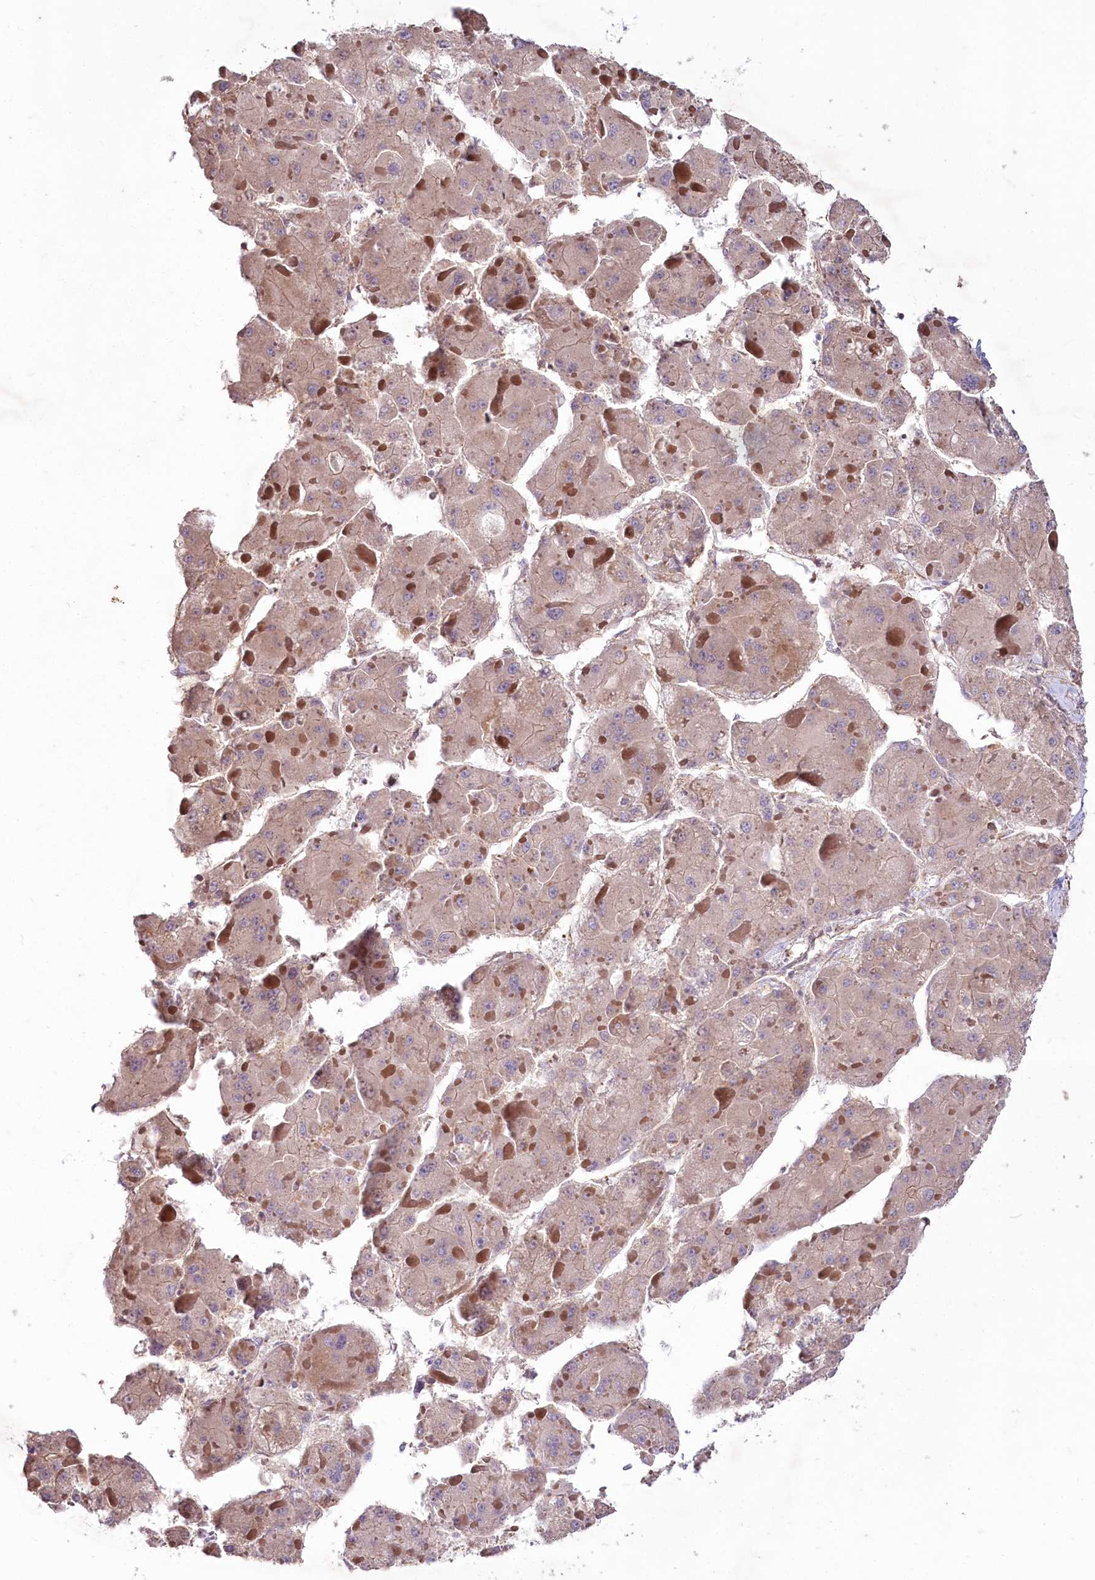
{"staining": {"intensity": "negative", "quantity": "none", "location": "none"}, "tissue": "liver cancer", "cell_type": "Tumor cells", "image_type": "cancer", "snomed": [{"axis": "morphology", "description": "Carcinoma, Hepatocellular, NOS"}, {"axis": "topography", "description": "Liver"}], "caption": "Tumor cells are negative for brown protein staining in liver cancer.", "gene": "SH3TC1", "patient": {"sex": "female", "age": 73}}